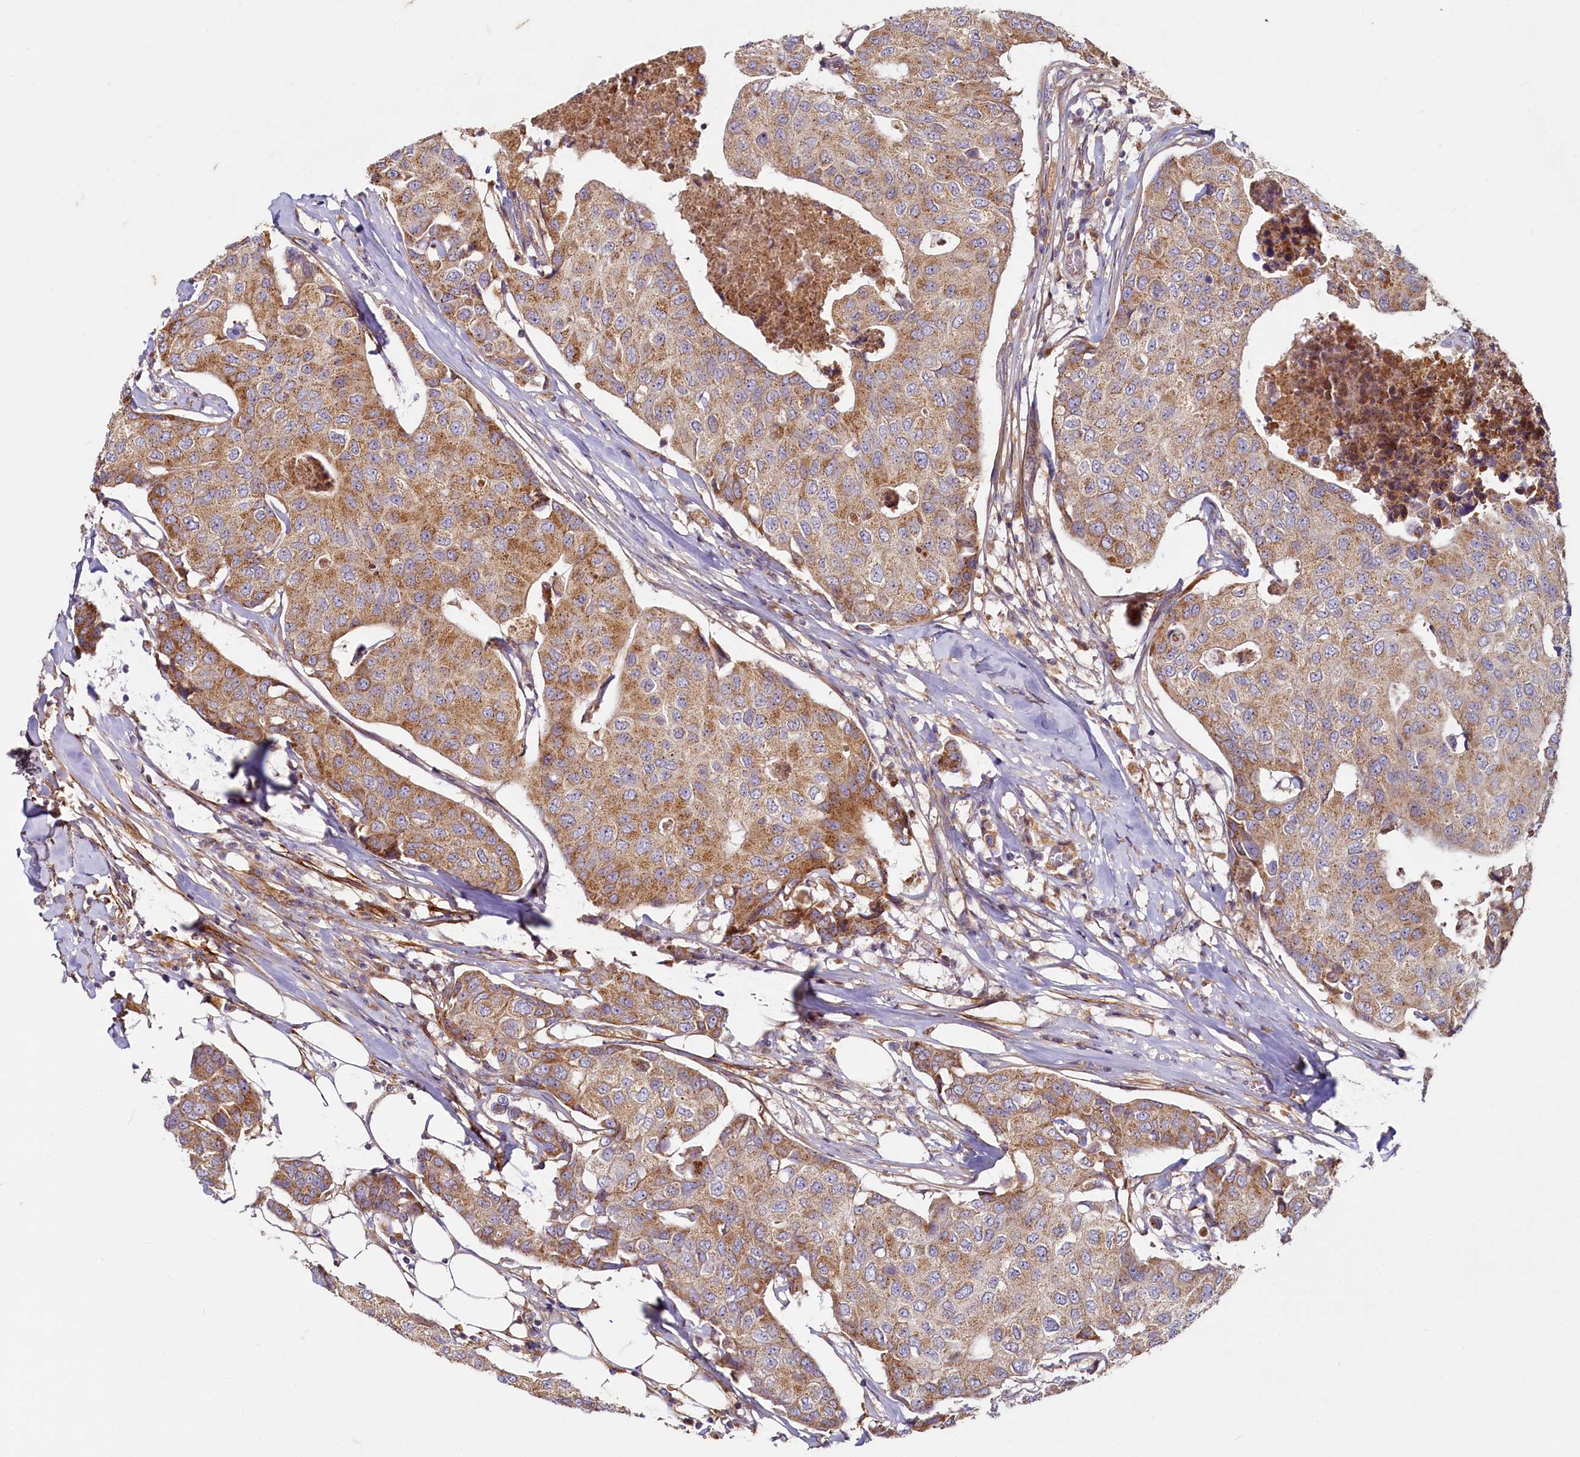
{"staining": {"intensity": "moderate", "quantity": ">75%", "location": "cytoplasmic/membranous"}, "tissue": "breast cancer", "cell_type": "Tumor cells", "image_type": "cancer", "snomed": [{"axis": "morphology", "description": "Duct carcinoma"}, {"axis": "topography", "description": "Breast"}], "caption": "The immunohistochemical stain shows moderate cytoplasmic/membranous expression in tumor cells of infiltrating ductal carcinoma (breast) tissue.", "gene": "ADCY2", "patient": {"sex": "female", "age": 80}}